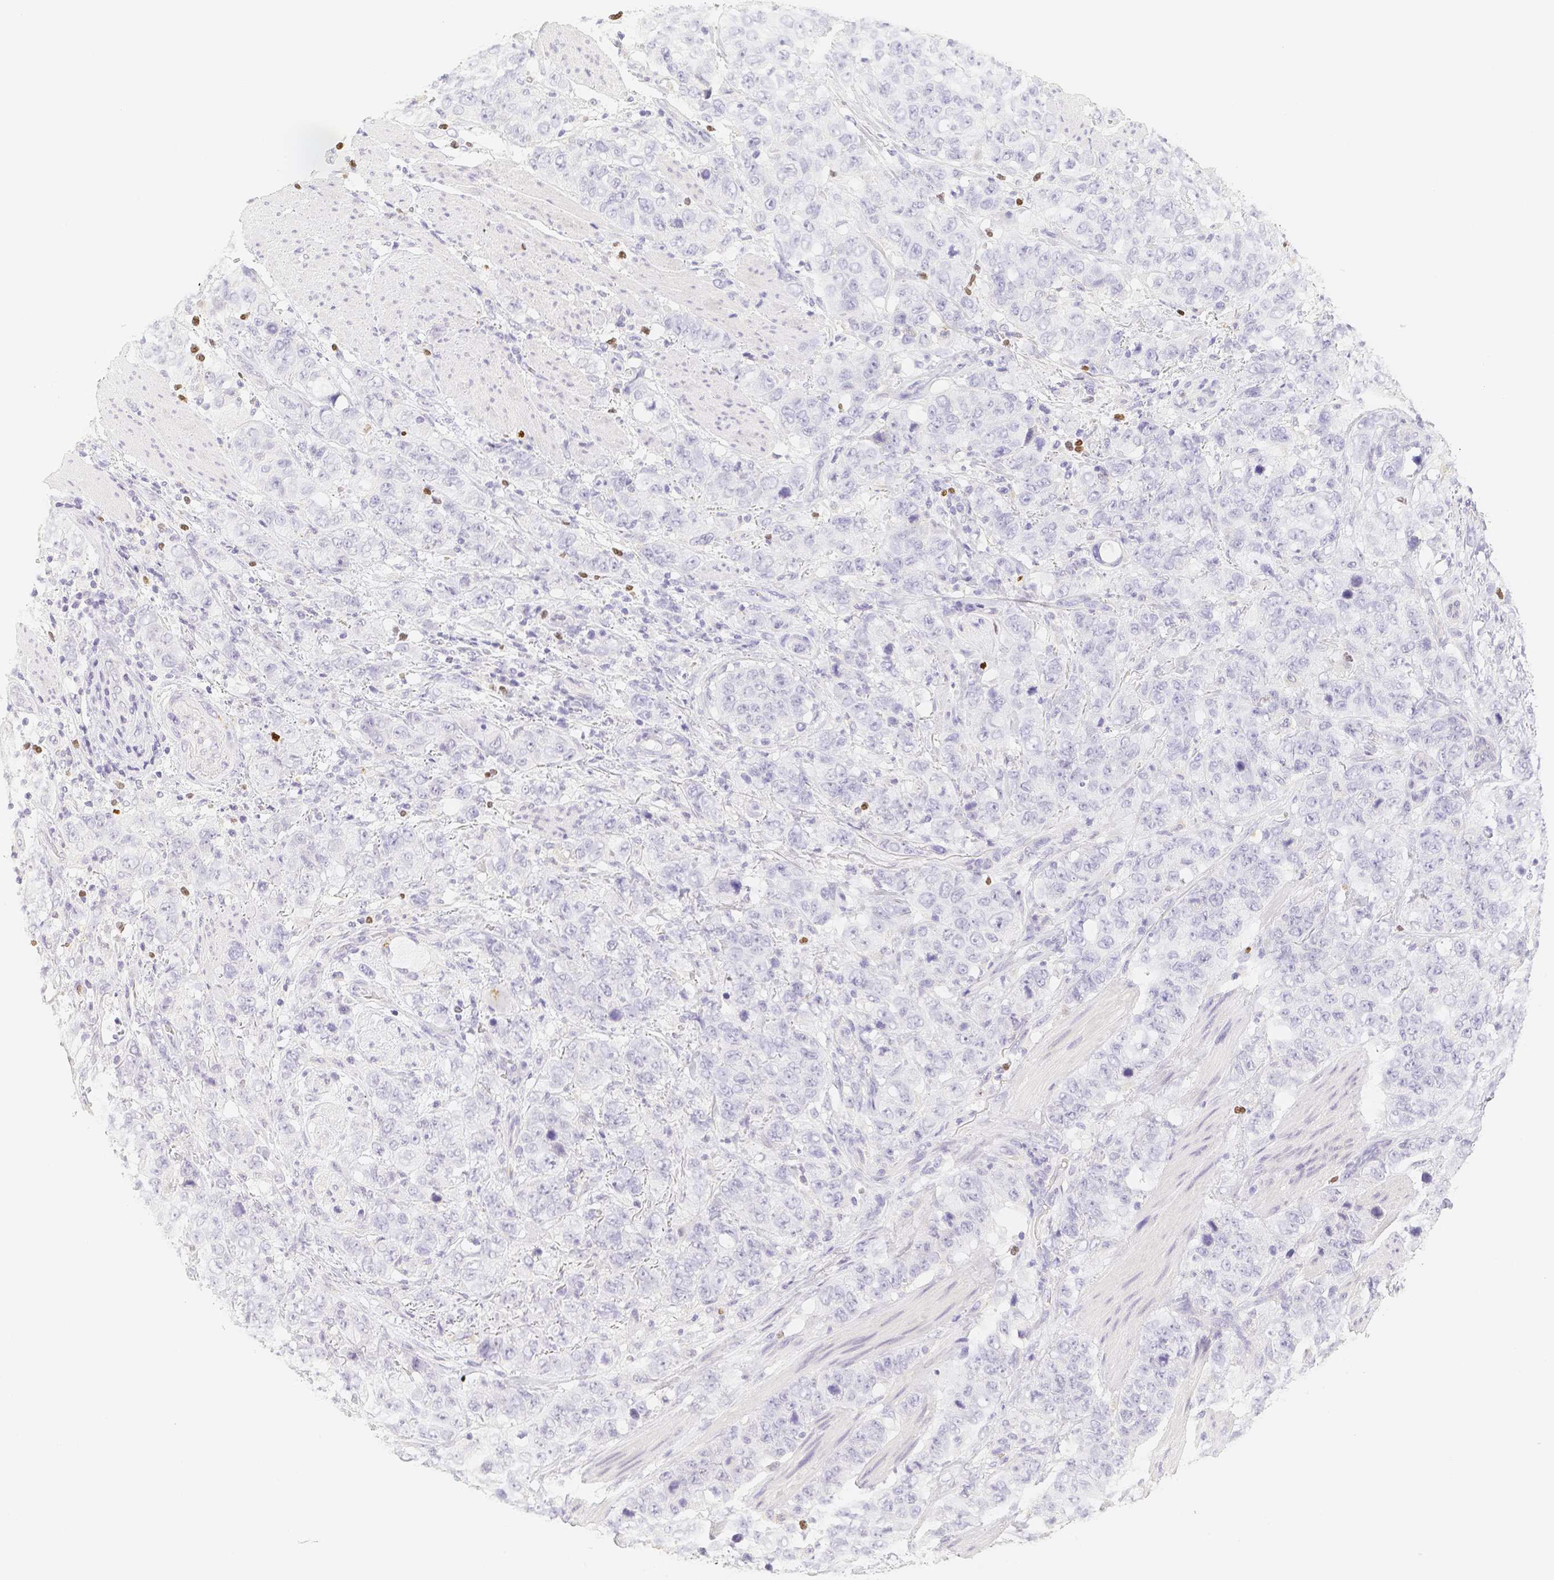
{"staining": {"intensity": "negative", "quantity": "none", "location": "none"}, "tissue": "stomach cancer", "cell_type": "Tumor cells", "image_type": "cancer", "snomed": [{"axis": "morphology", "description": "Adenocarcinoma, NOS"}, {"axis": "topography", "description": "Stomach"}], "caption": "IHC image of neoplastic tissue: adenocarcinoma (stomach) stained with DAB shows no significant protein positivity in tumor cells. Nuclei are stained in blue.", "gene": "PADI4", "patient": {"sex": "male", "age": 48}}